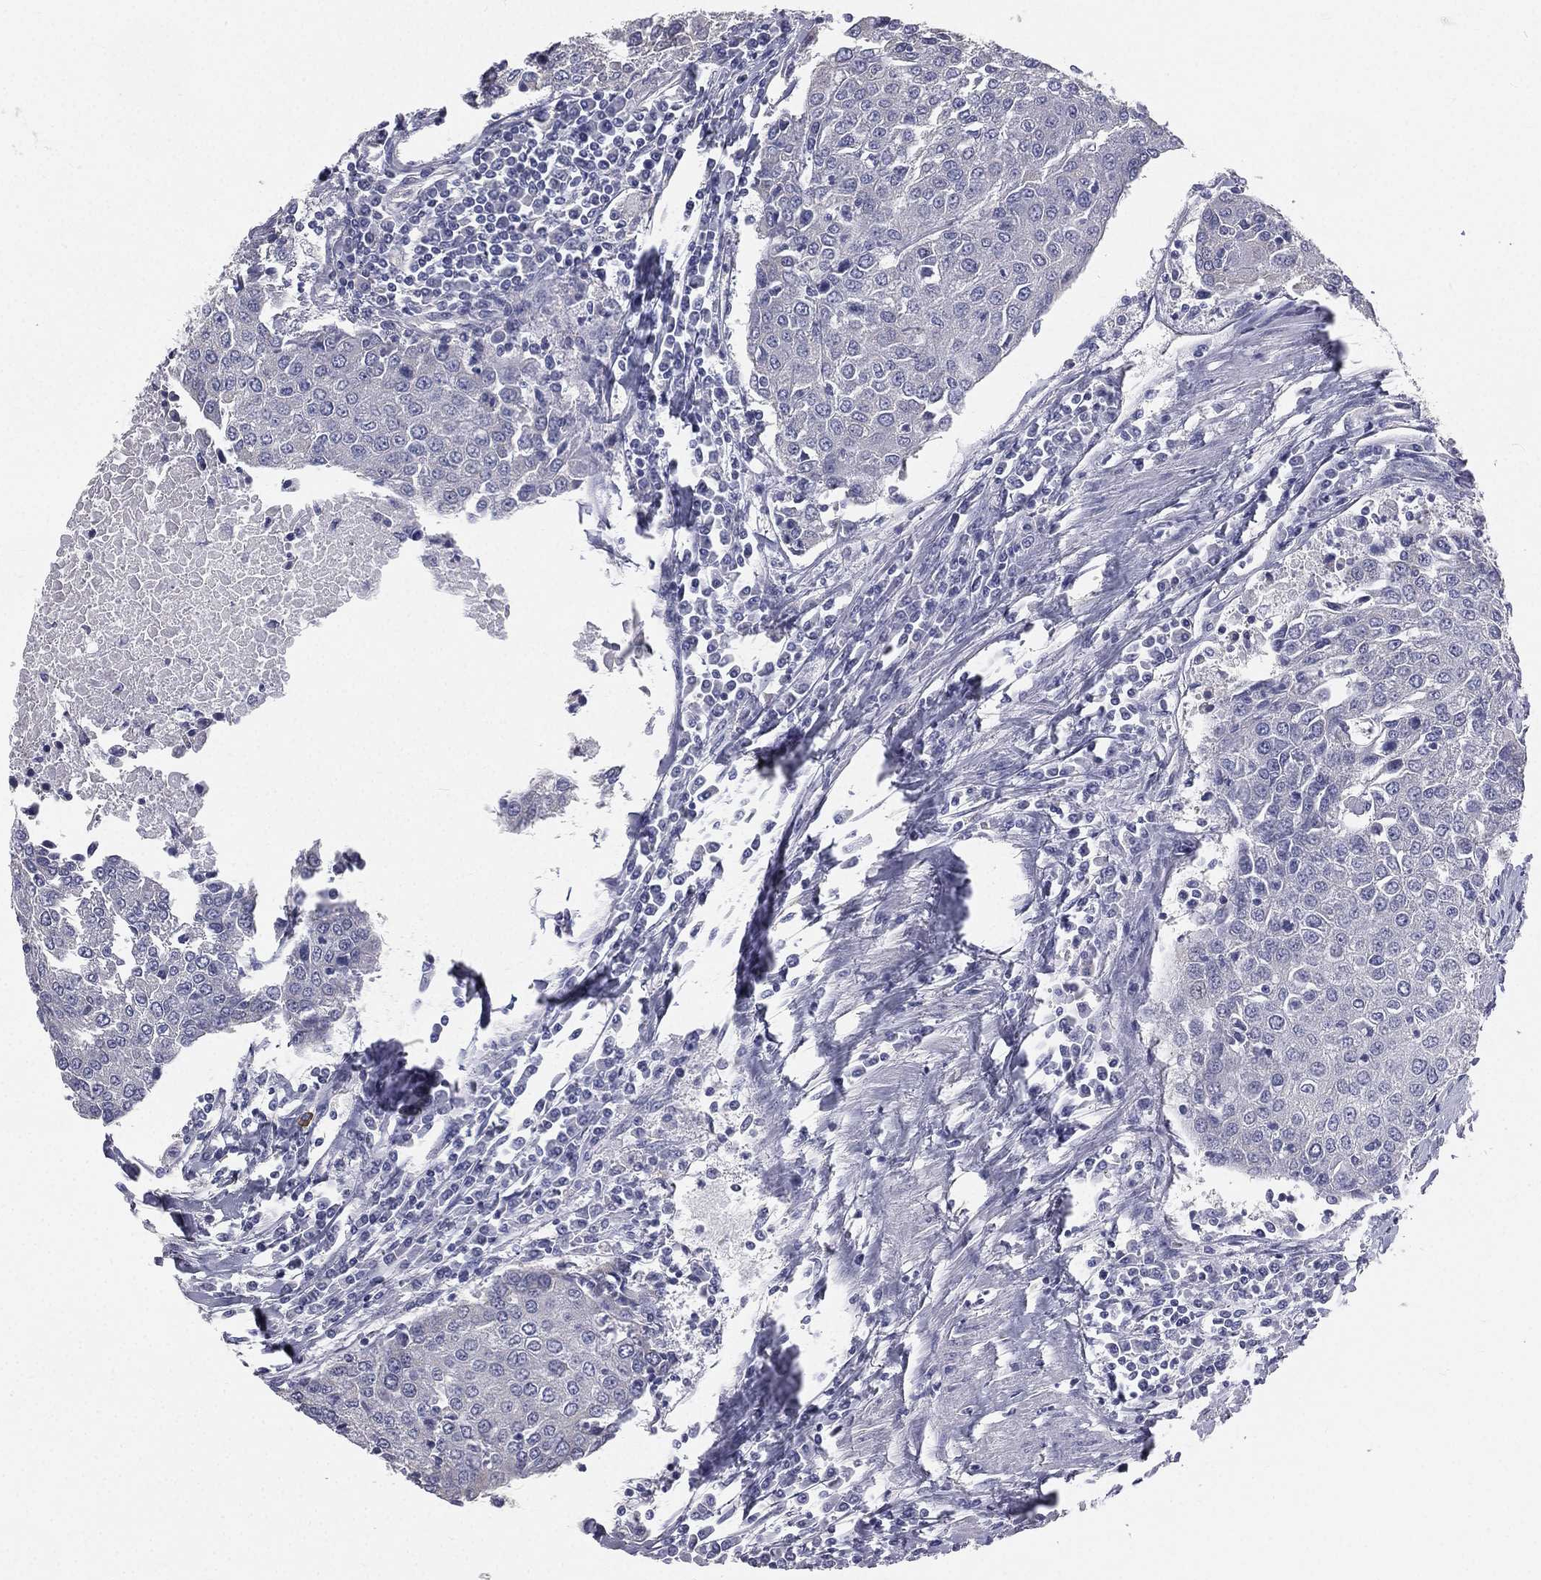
{"staining": {"intensity": "negative", "quantity": "none", "location": "none"}, "tissue": "urothelial cancer", "cell_type": "Tumor cells", "image_type": "cancer", "snomed": [{"axis": "morphology", "description": "Urothelial carcinoma, High grade"}, {"axis": "topography", "description": "Urinary bladder"}], "caption": "IHC of human urothelial cancer shows no staining in tumor cells.", "gene": "MUC13", "patient": {"sex": "female", "age": 85}}